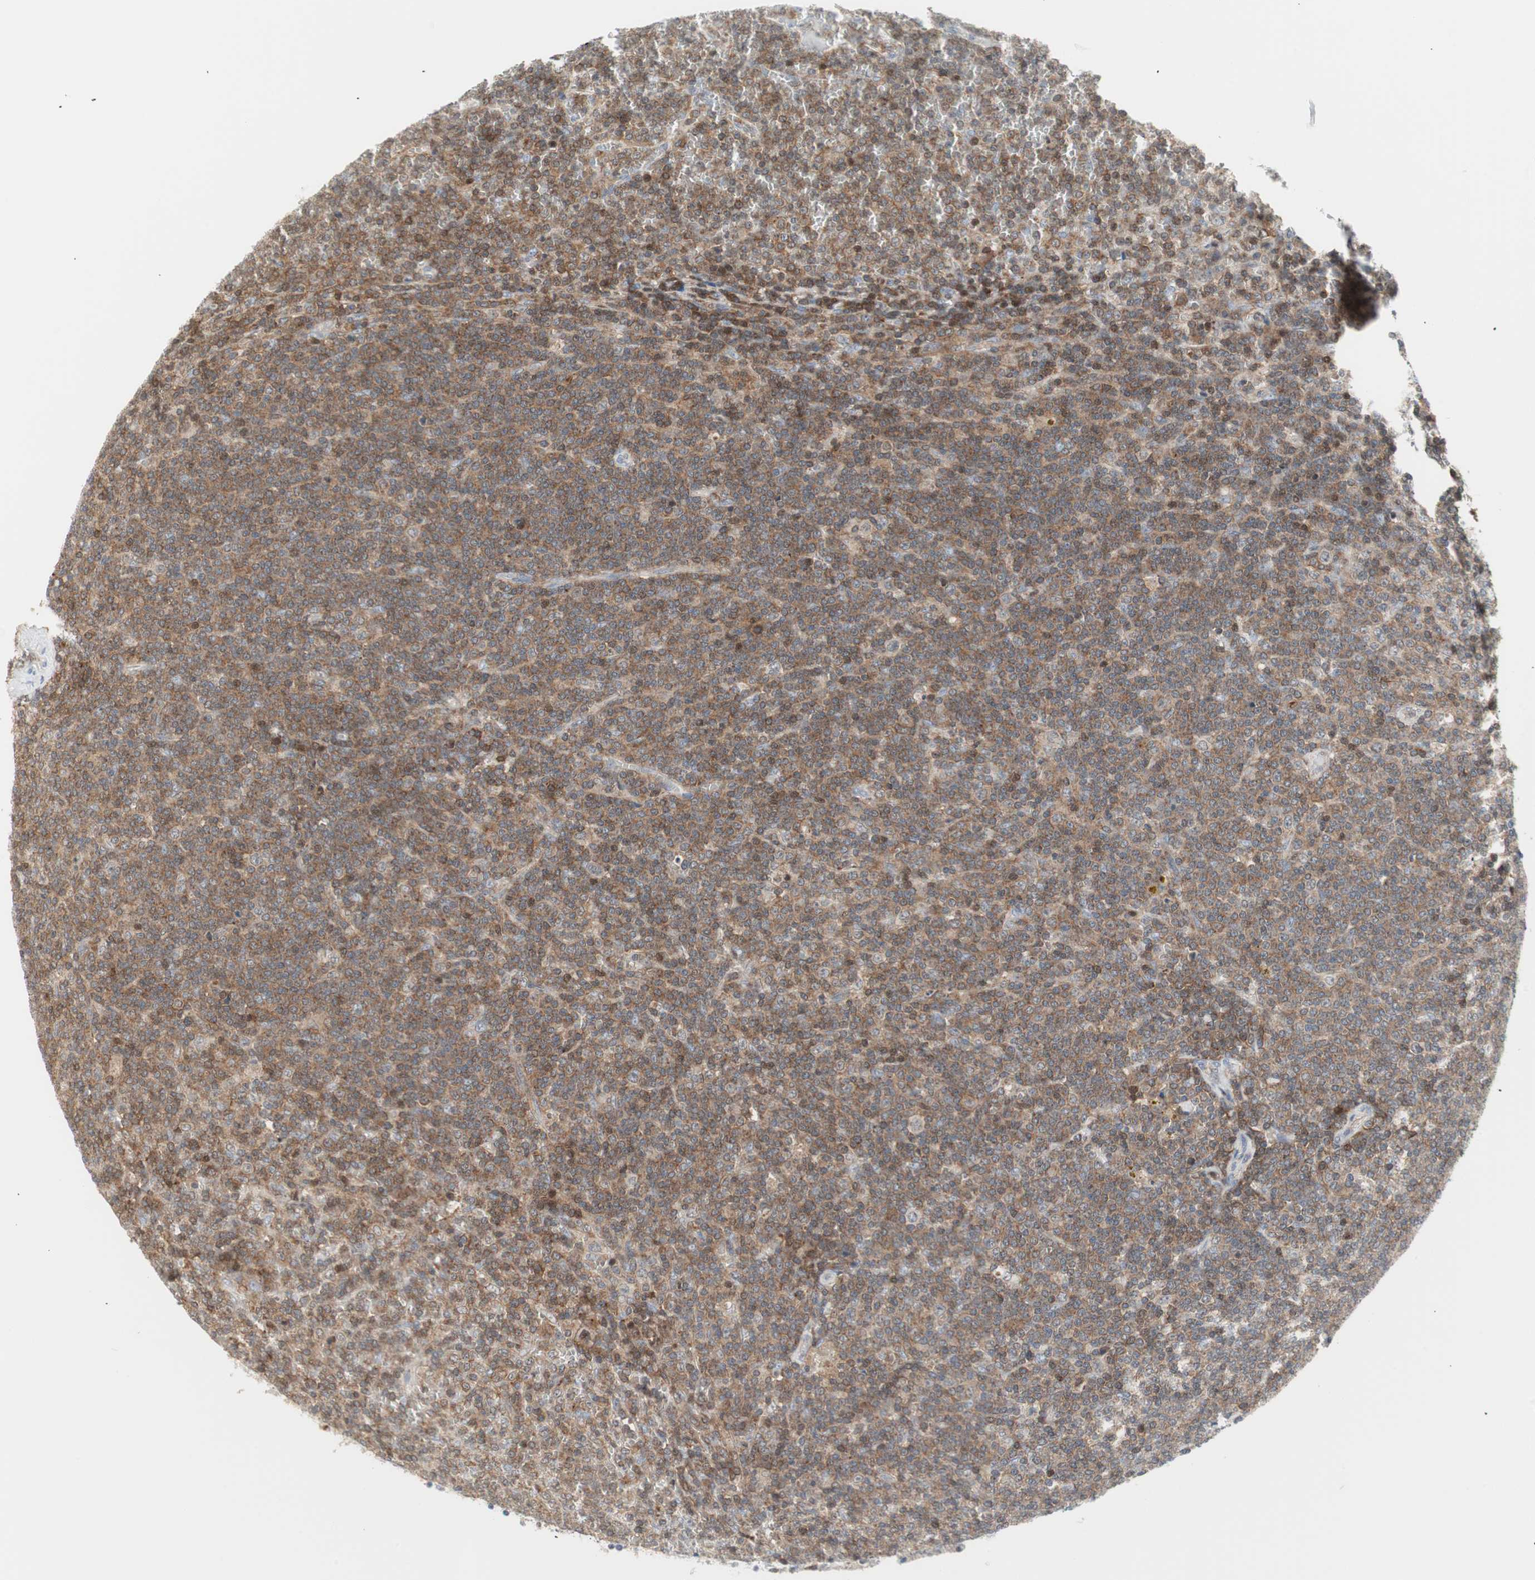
{"staining": {"intensity": "moderate", "quantity": ">75%", "location": "cytoplasmic/membranous"}, "tissue": "lymphoma", "cell_type": "Tumor cells", "image_type": "cancer", "snomed": [{"axis": "morphology", "description": "Malignant lymphoma, non-Hodgkin's type, Low grade"}, {"axis": "topography", "description": "Spleen"}], "caption": "An immunohistochemistry image of tumor tissue is shown. Protein staining in brown labels moderate cytoplasmic/membranous positivity in low-grade malignant lymphoma, non-Hodgkin's type within tumor cells.", "gene": "PPP1CA", "patient": {"sex": "female", "age": 19}}